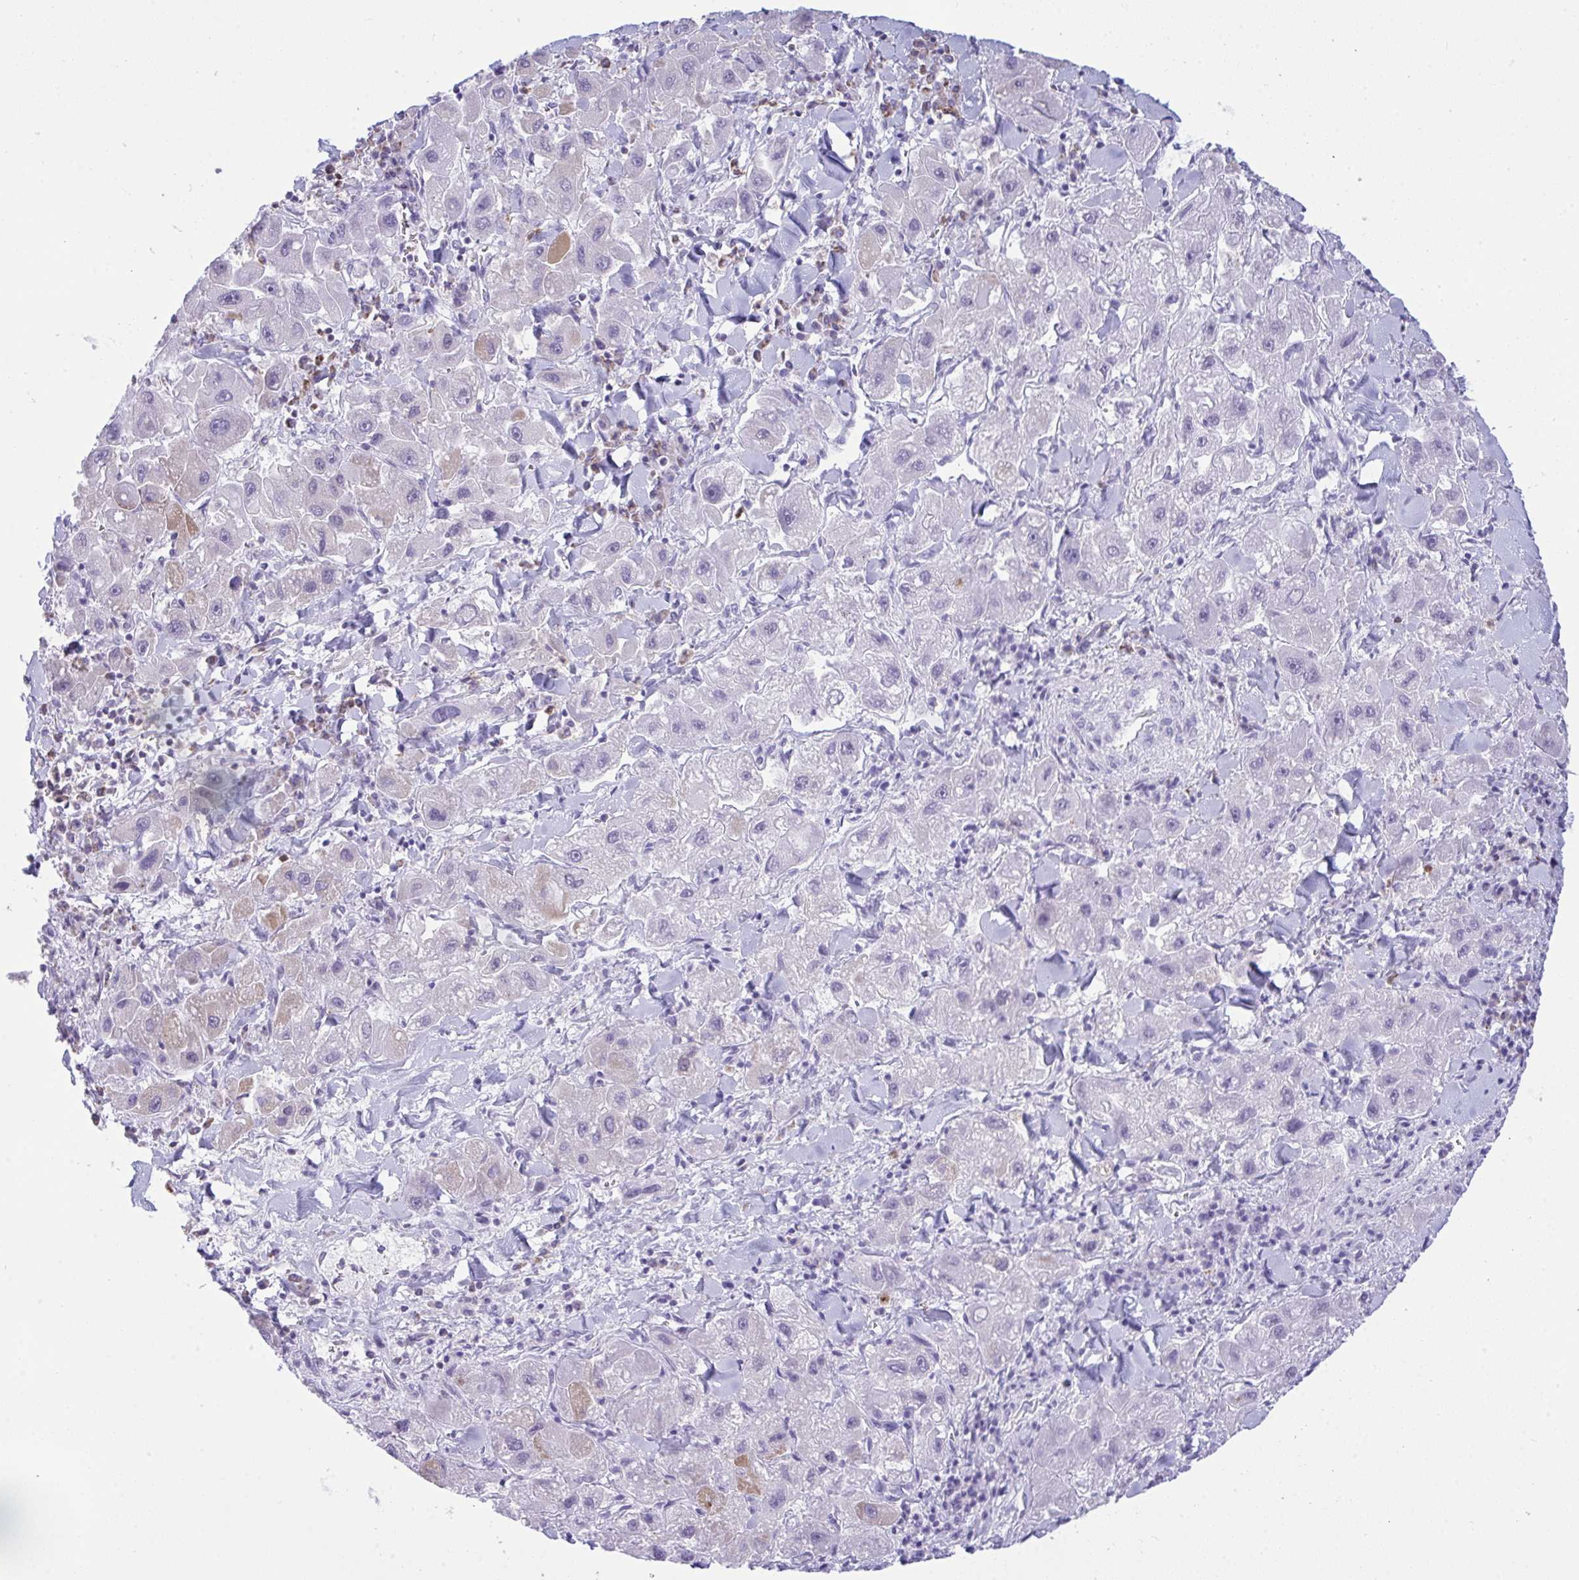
{"staining": {"intensity": "moderate", "quantity": "<25%", "location": "cytoplasmic/membranous"}, "tissue": "liver cancer", "cell_type": "Tumor cells", "image_type": "cancer", "snomed": [{"axis": "morphology", "description": "Carcinoma, Hepatocellular, NOS"}, {"axis": "topography", "description": "Liver"}], "caption": "A histopathology image of liver hepatocellular carcinoma stained for a protein shows moderate cytoplasmic/membranous brown staining in tumor cells.", "gene": "PLA2G12B", "patient": {"sex": "male", "age": 24}}